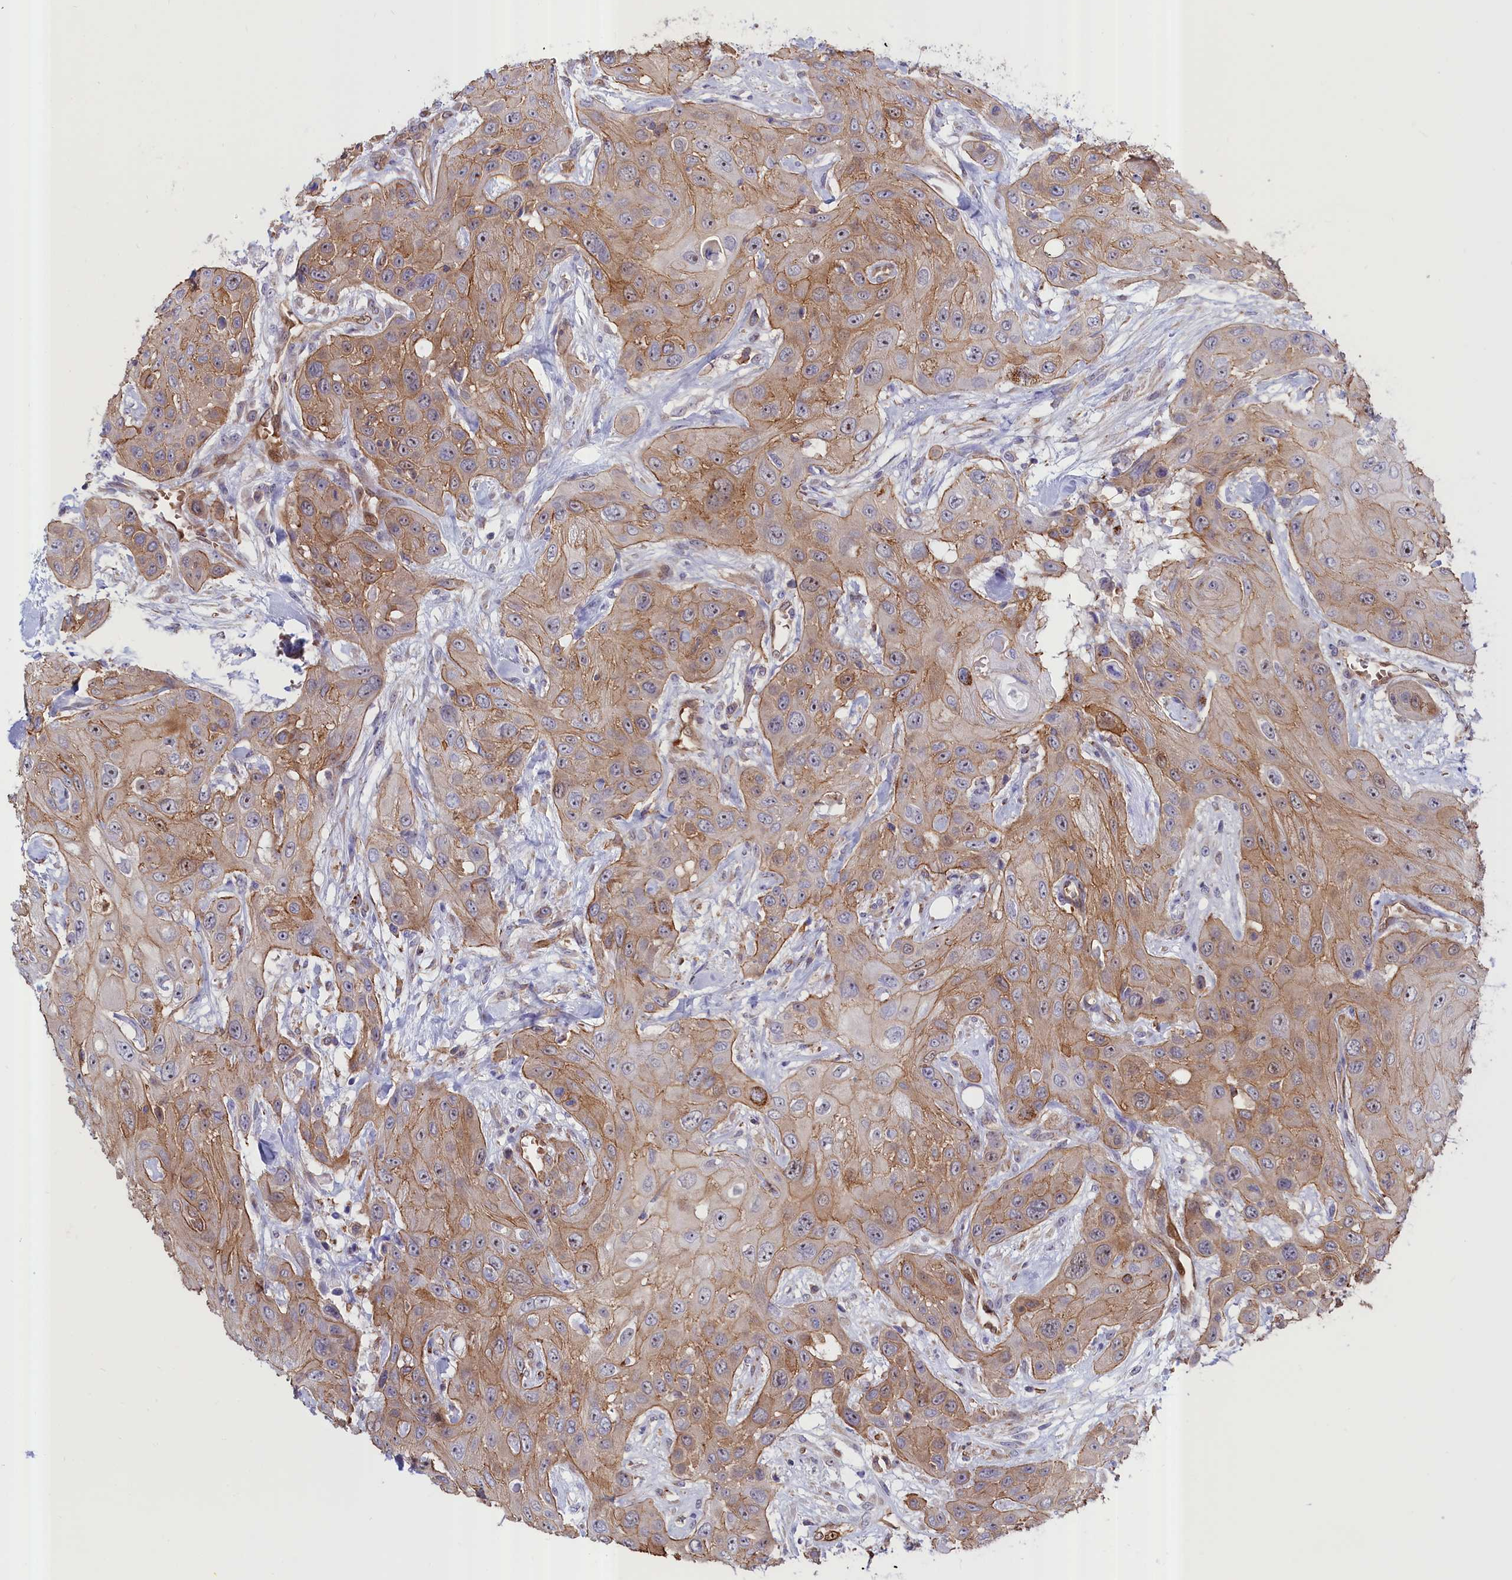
{"staining": {"intensity": "moderate", "quantity": "25%-75%", "location": "cytoplasmic/membranous"}, "tissue": "head and neck cancer", "cell_type": "Tumor cells", "image_type": "cancer", "snomed": [{"axis": "morphology", "description": "Squamous cell carcinoma, NOS"}, {"axis": "topography", "description": "Head-Neck"}], "caption": "The micrograph reveals immunohistochemical staining of head and neck cancer. There is moderate cytoplasmic/membranous positivity is present in about 25%-75% of tumor cells.", "gene": "ABCC12", "patient": {"sex": "male", "age": 81}}